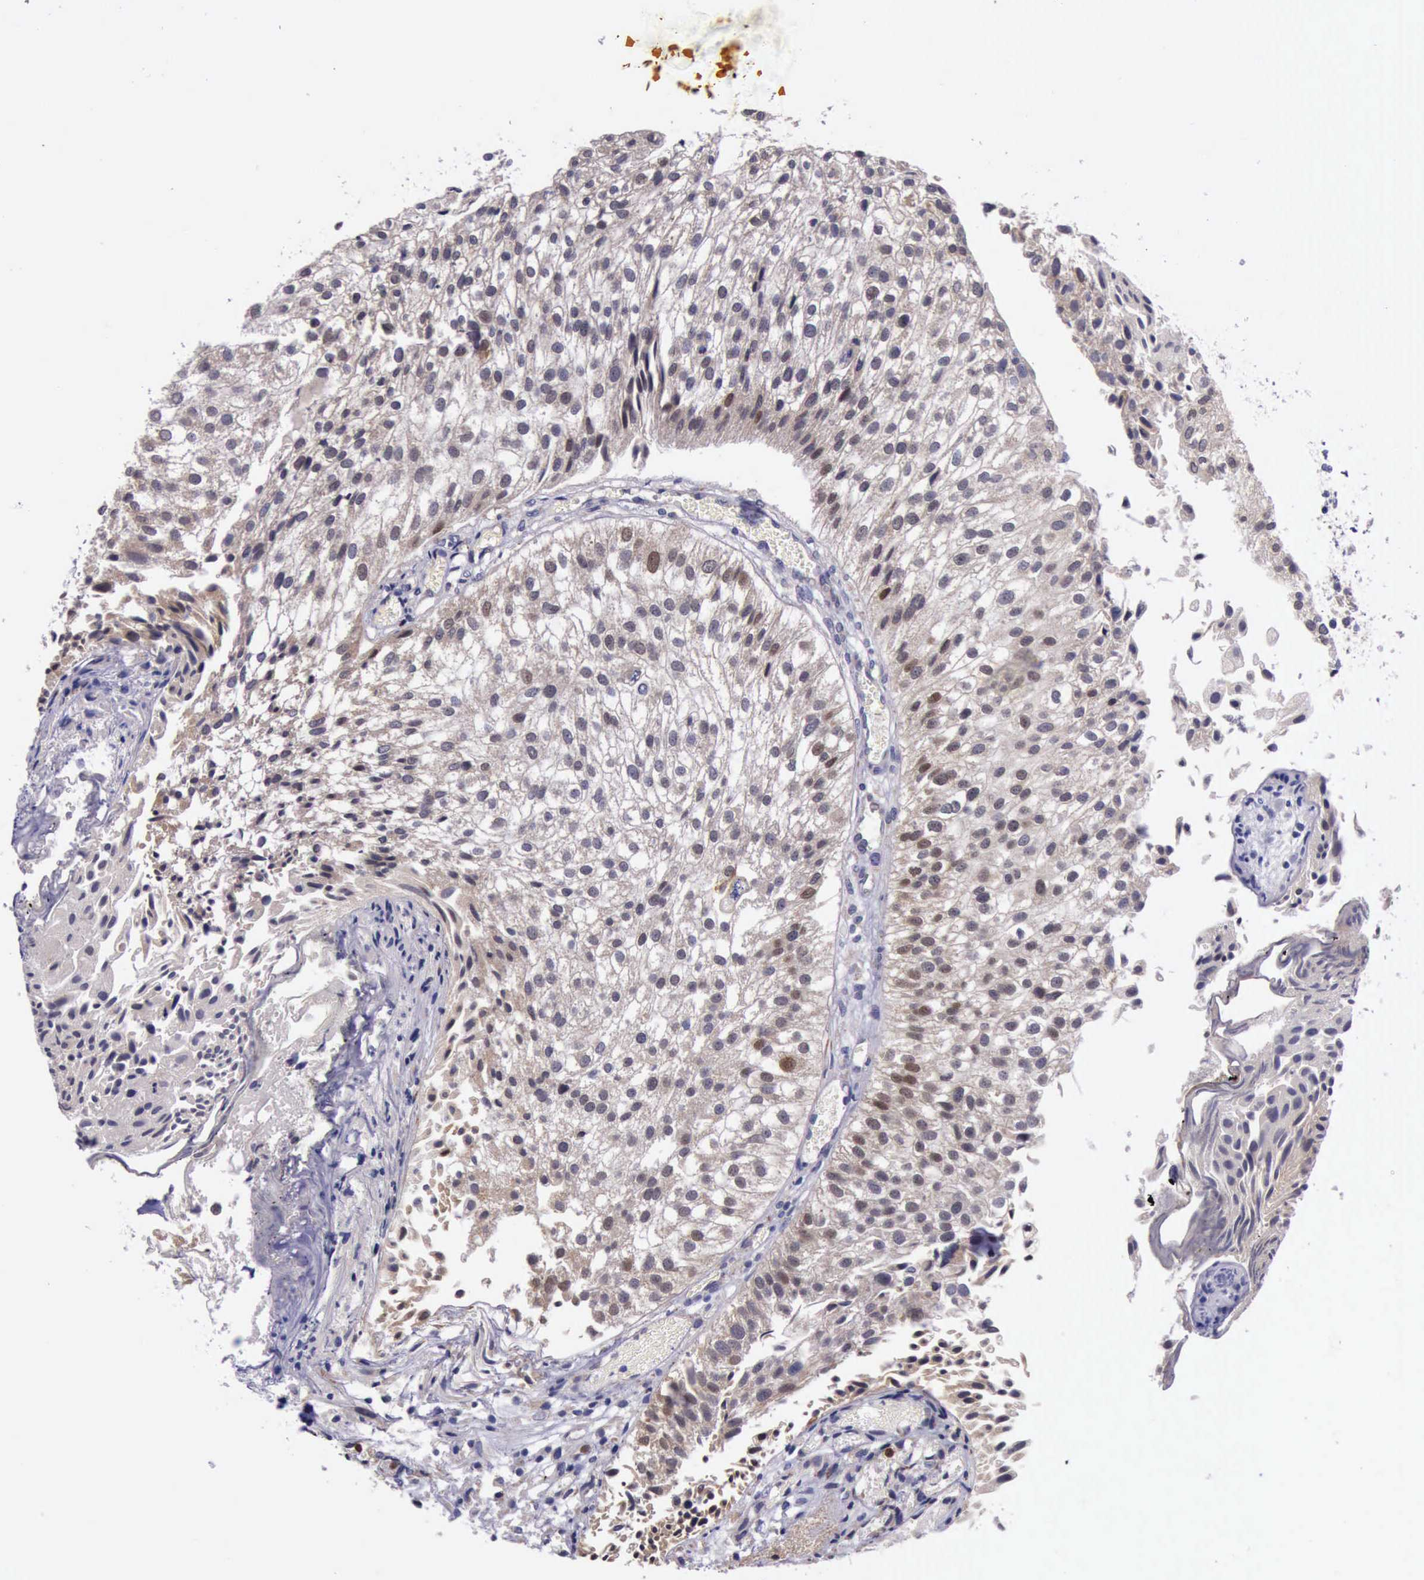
{"staining": {"intensity": "weak", "quantity": ">75%", "location": "cytoplasmic/membranous"}, "tissue": "urothelial cancer", "cell_type": "Tumor cells", "image_type": "cancer", "snomed": [{"axis": "morphology", "description": "Urothelial carcinoma, Low grade"}, {"axis": "topography", "description": "Urinary bladder"}], "caption": "High-power microscopy captured an IHC micrograph of urothelial carcinoma (low-grade), revealing weak cytoplasmic/membranous positivity in approximately >75% of tumor cells. The staining is performed using DAB (3,3'-diaminobenzidine) brown chromogen to label protein expression. The nuclei are counter-stained blue using hematoxylin.", "gene": "PLEK2", "patient": {"sex": "female", "age": 89}}